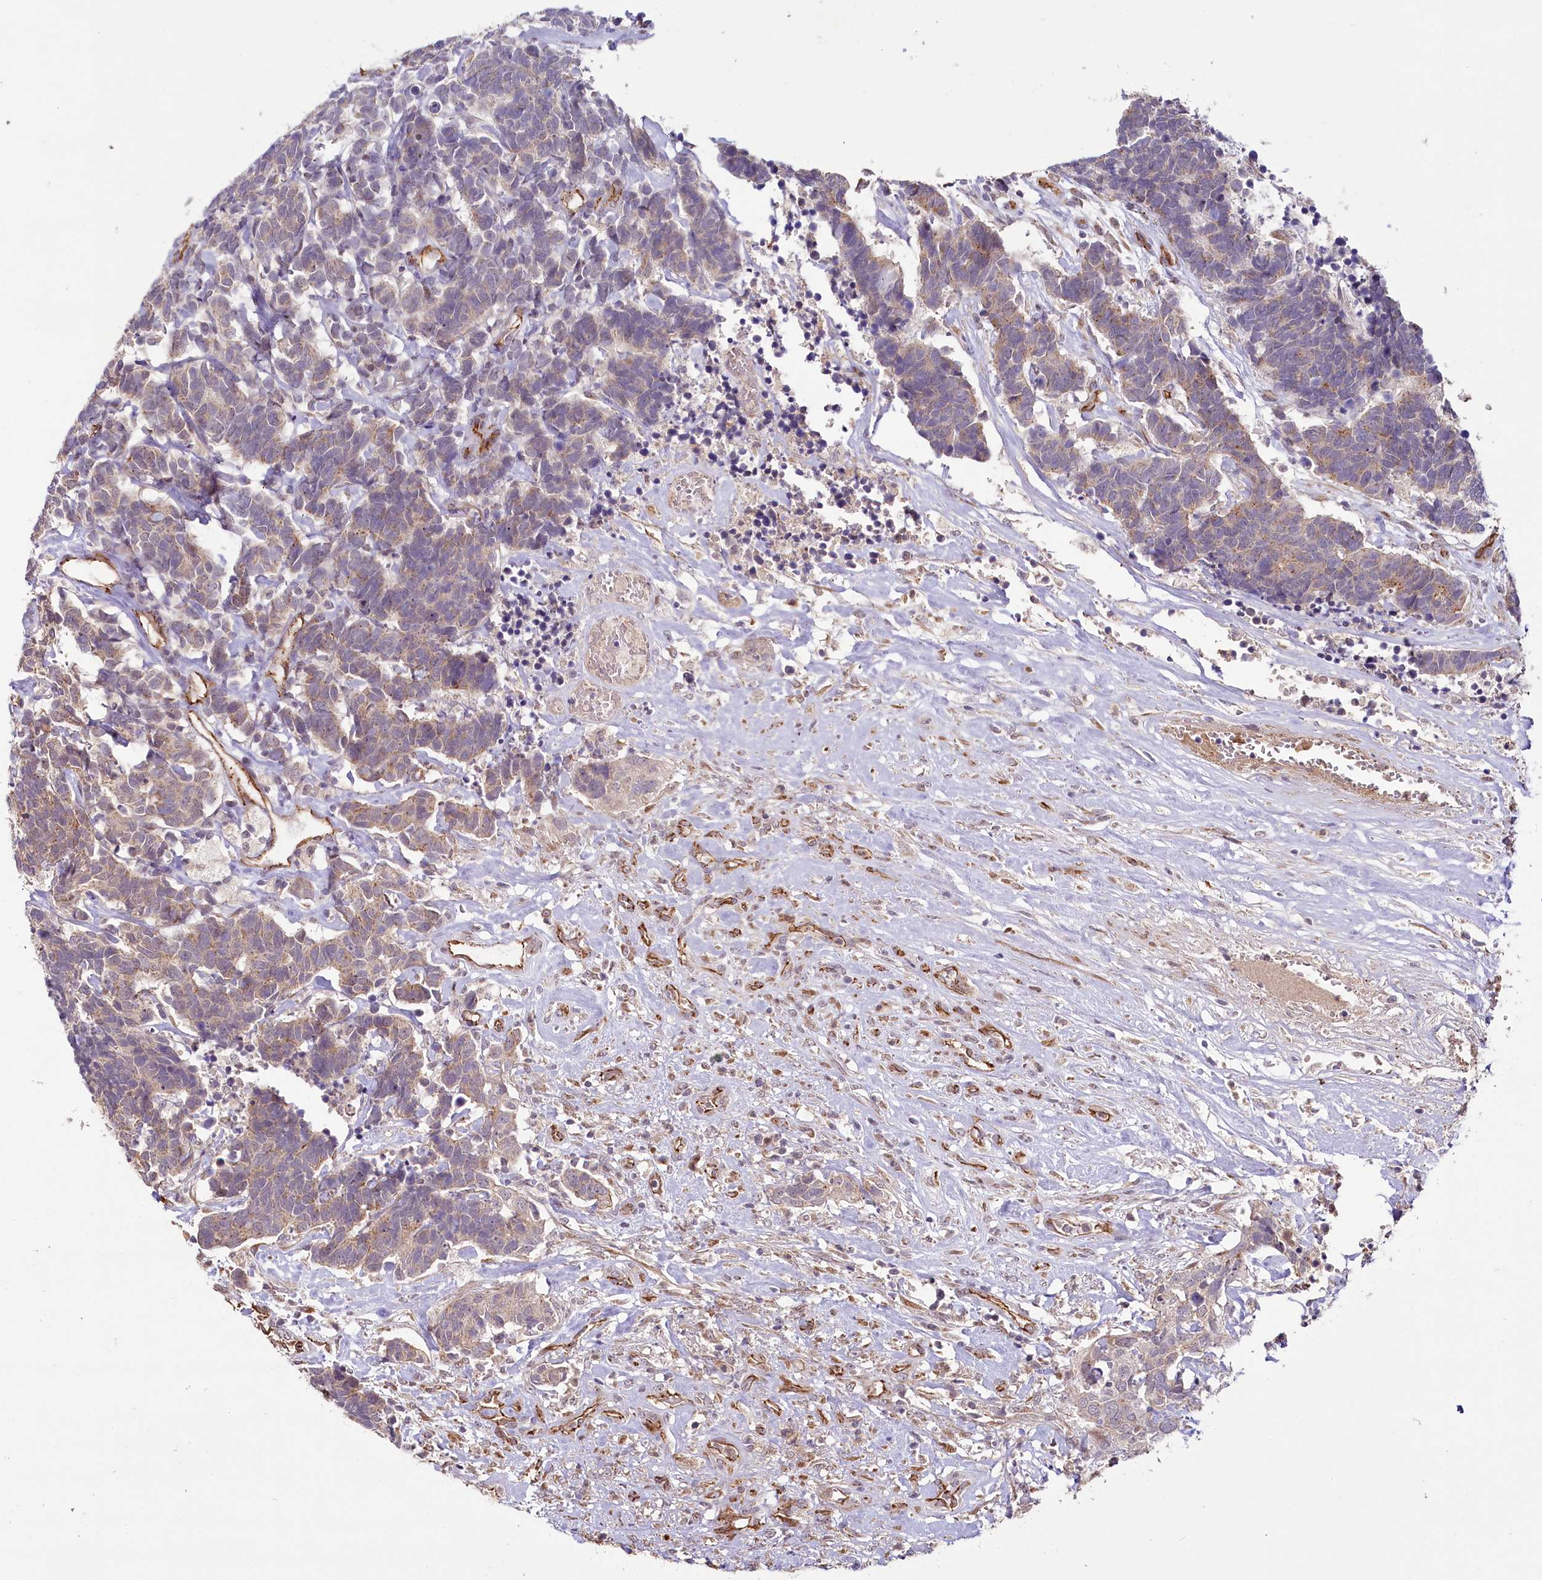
{"staining": {"intensity": "moderate", "quantity": "25%-75%", "location": "cytoplasmic/membranous"}, "tissue": "carcinoid", "cell_type": "Tumor cells", "image_type": "cancer", "snomed": [{"axis": "morphology", "description": "Carcinoma, NOS"}, {"axis": "morphology", "description": "Carcinoid, malignant, NOS"}, {"axis": "topography", "description": "Urinary bladder"}], "caption": "A brown stain shows moderate cytoplasmic/membranous staining of a protein in carcinoid tumor cells.", "gene": "ALKBH8", "patient": {"sex": "male", "age": 57}}